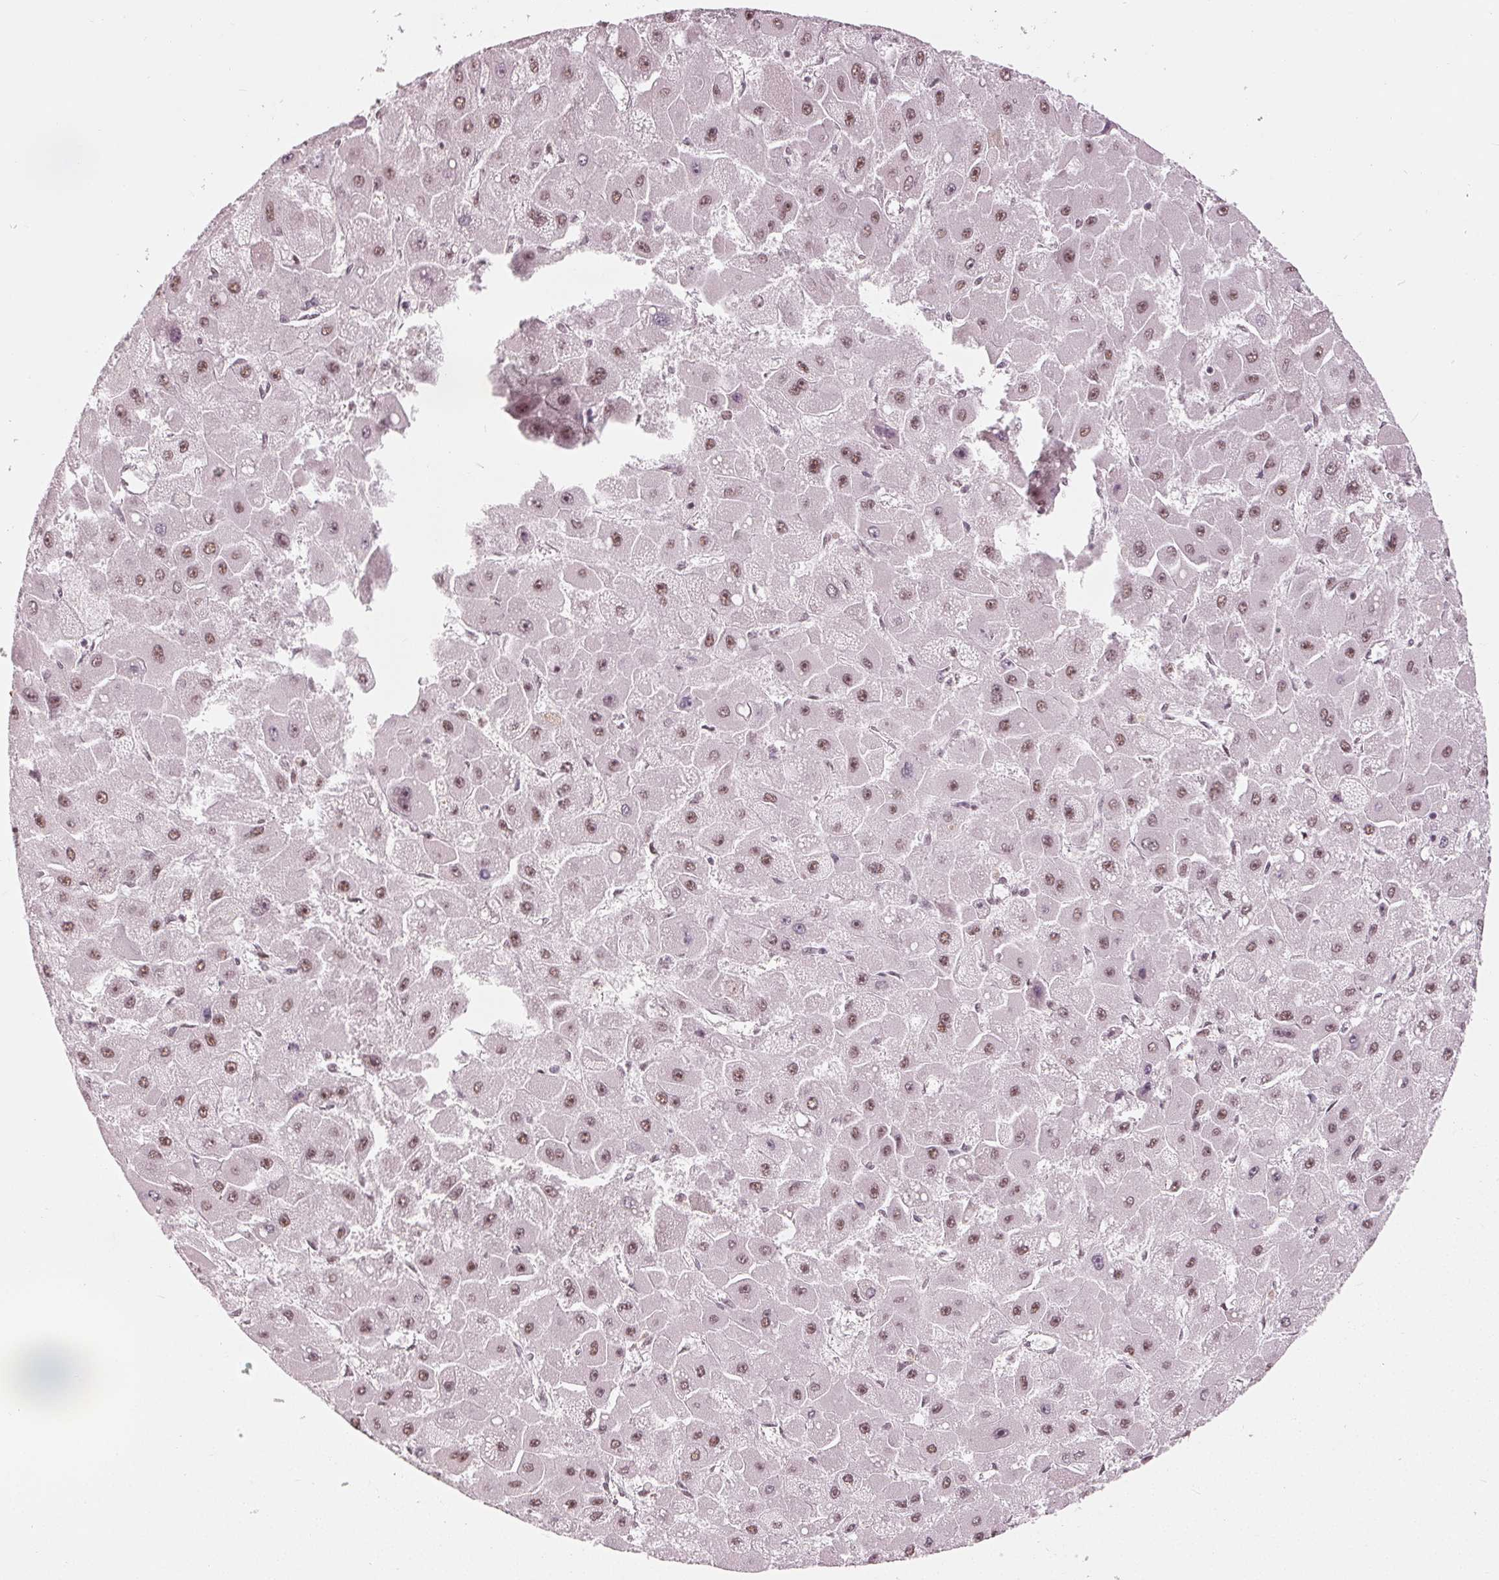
{"staining": {"intensity": "moderate", "quantity": ">75%", "location": "nuclear"}, "tissue": "liver cancer", "cell_type": "Tumor cells", "image_type": "cancer", "snomed": [{"axis": "morphology", "description": "Carcinoma, Hepatocellular, NOS"}, {"axis": "topography", "description": "Liver"}], "caption": "Hepatocellular carcinoma (liver) stained with a protein marker reveals moderate staining in tumor cells.", "gene": "ADPRHL1", "patient": {"sex": "female", "age": 25}}